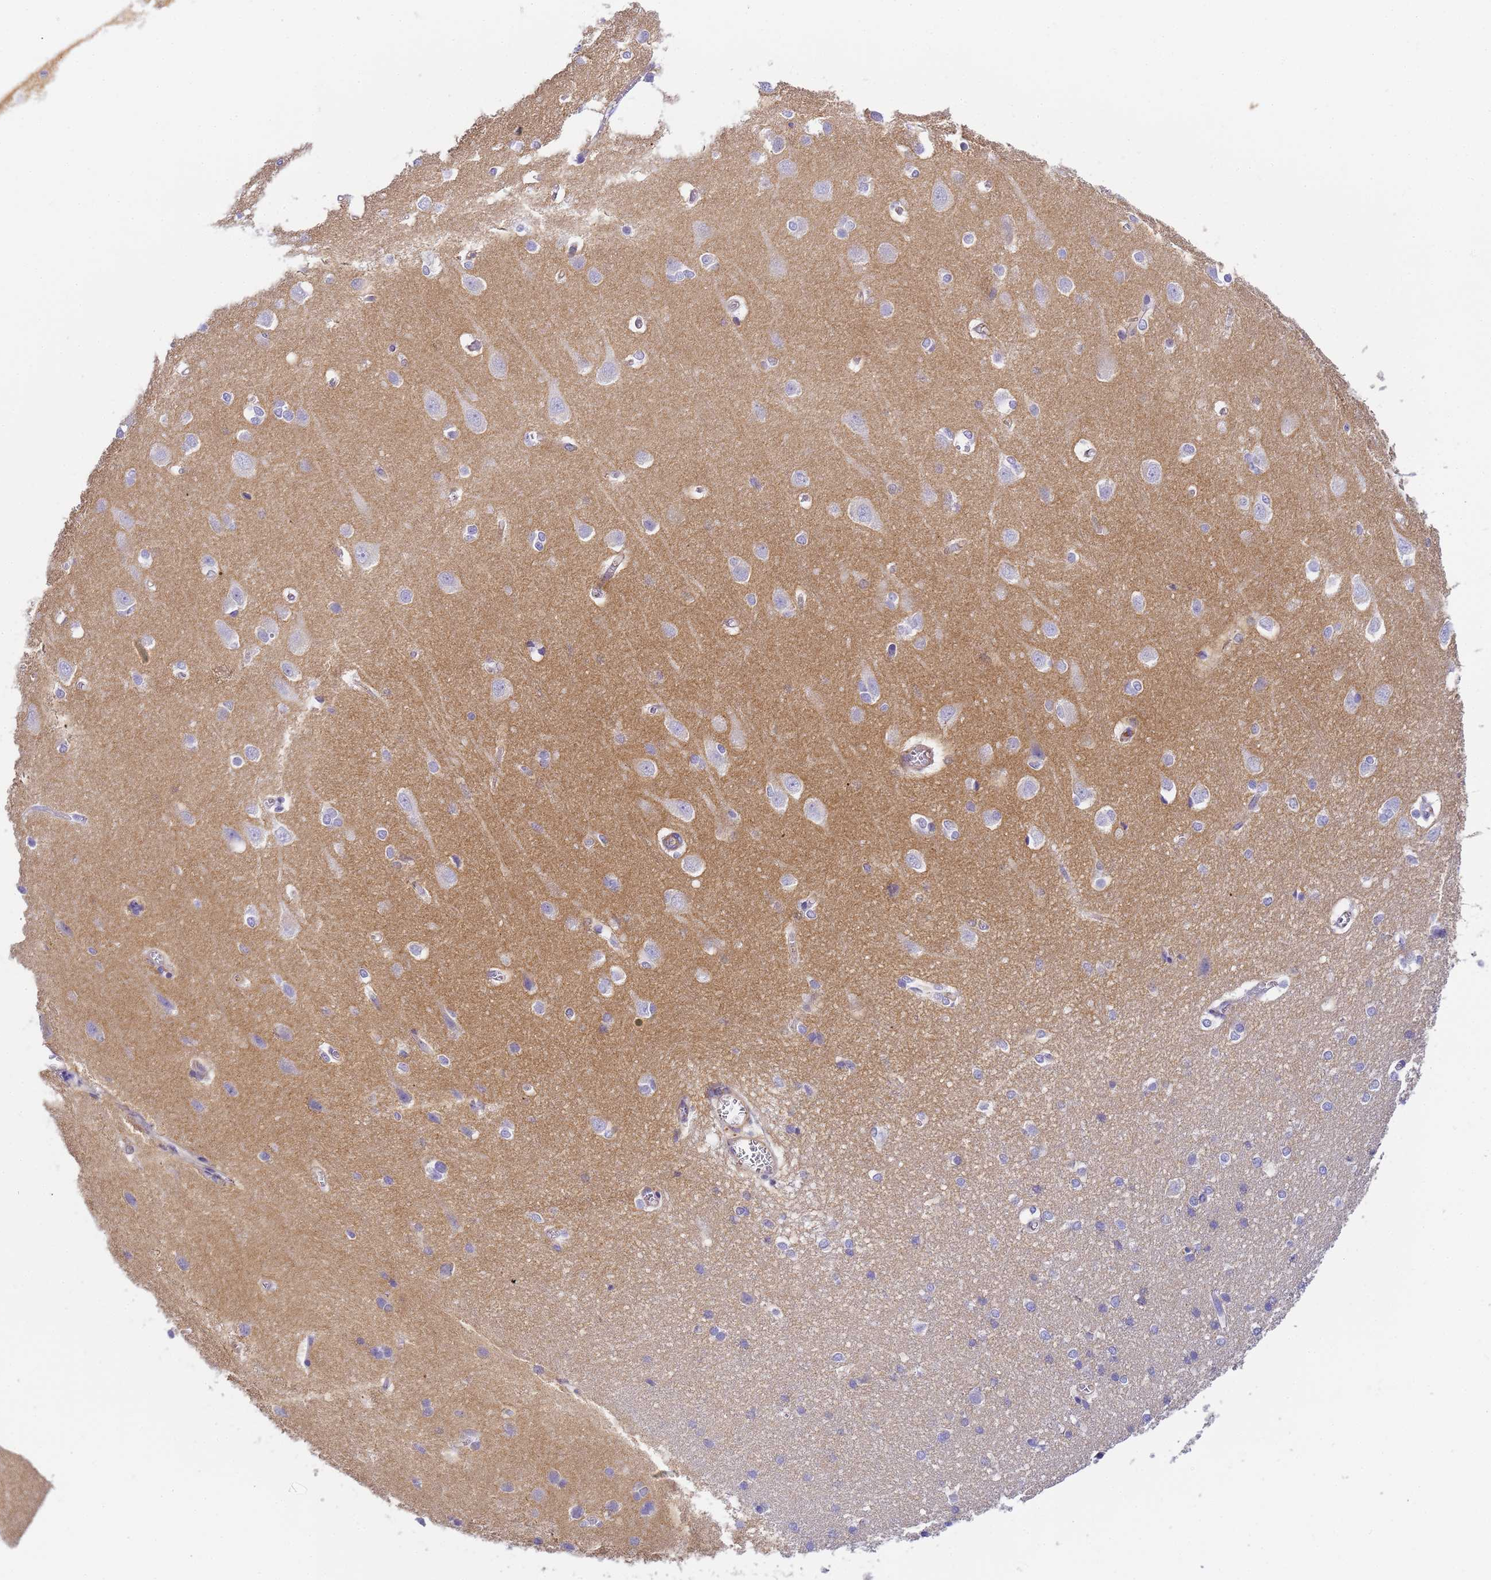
{"staining": {"intensity": "weak", "quantity": "<25%", "location": "cytoplasmic/membranous"}, "tissue": "cerebral cortex", "cell_type": "Endothelial cells", "image_type": "normal", "snomed": [{"axis": "morphology", "description": "Normal tissue, NOS"}, {"axis": "topography", "description": "Cerebral cortex"}], "caption": "Endothelial cells are negative for brown protein staining in unremarkable cerebral cortex. The staining was performed using DAB to visualize the protein expression in brown, while the nuclei were stained in blue with hematoxylin (Magnification: 20x).", "gene": "MYL10", "patient": {"sex": "male", "age": 37}}